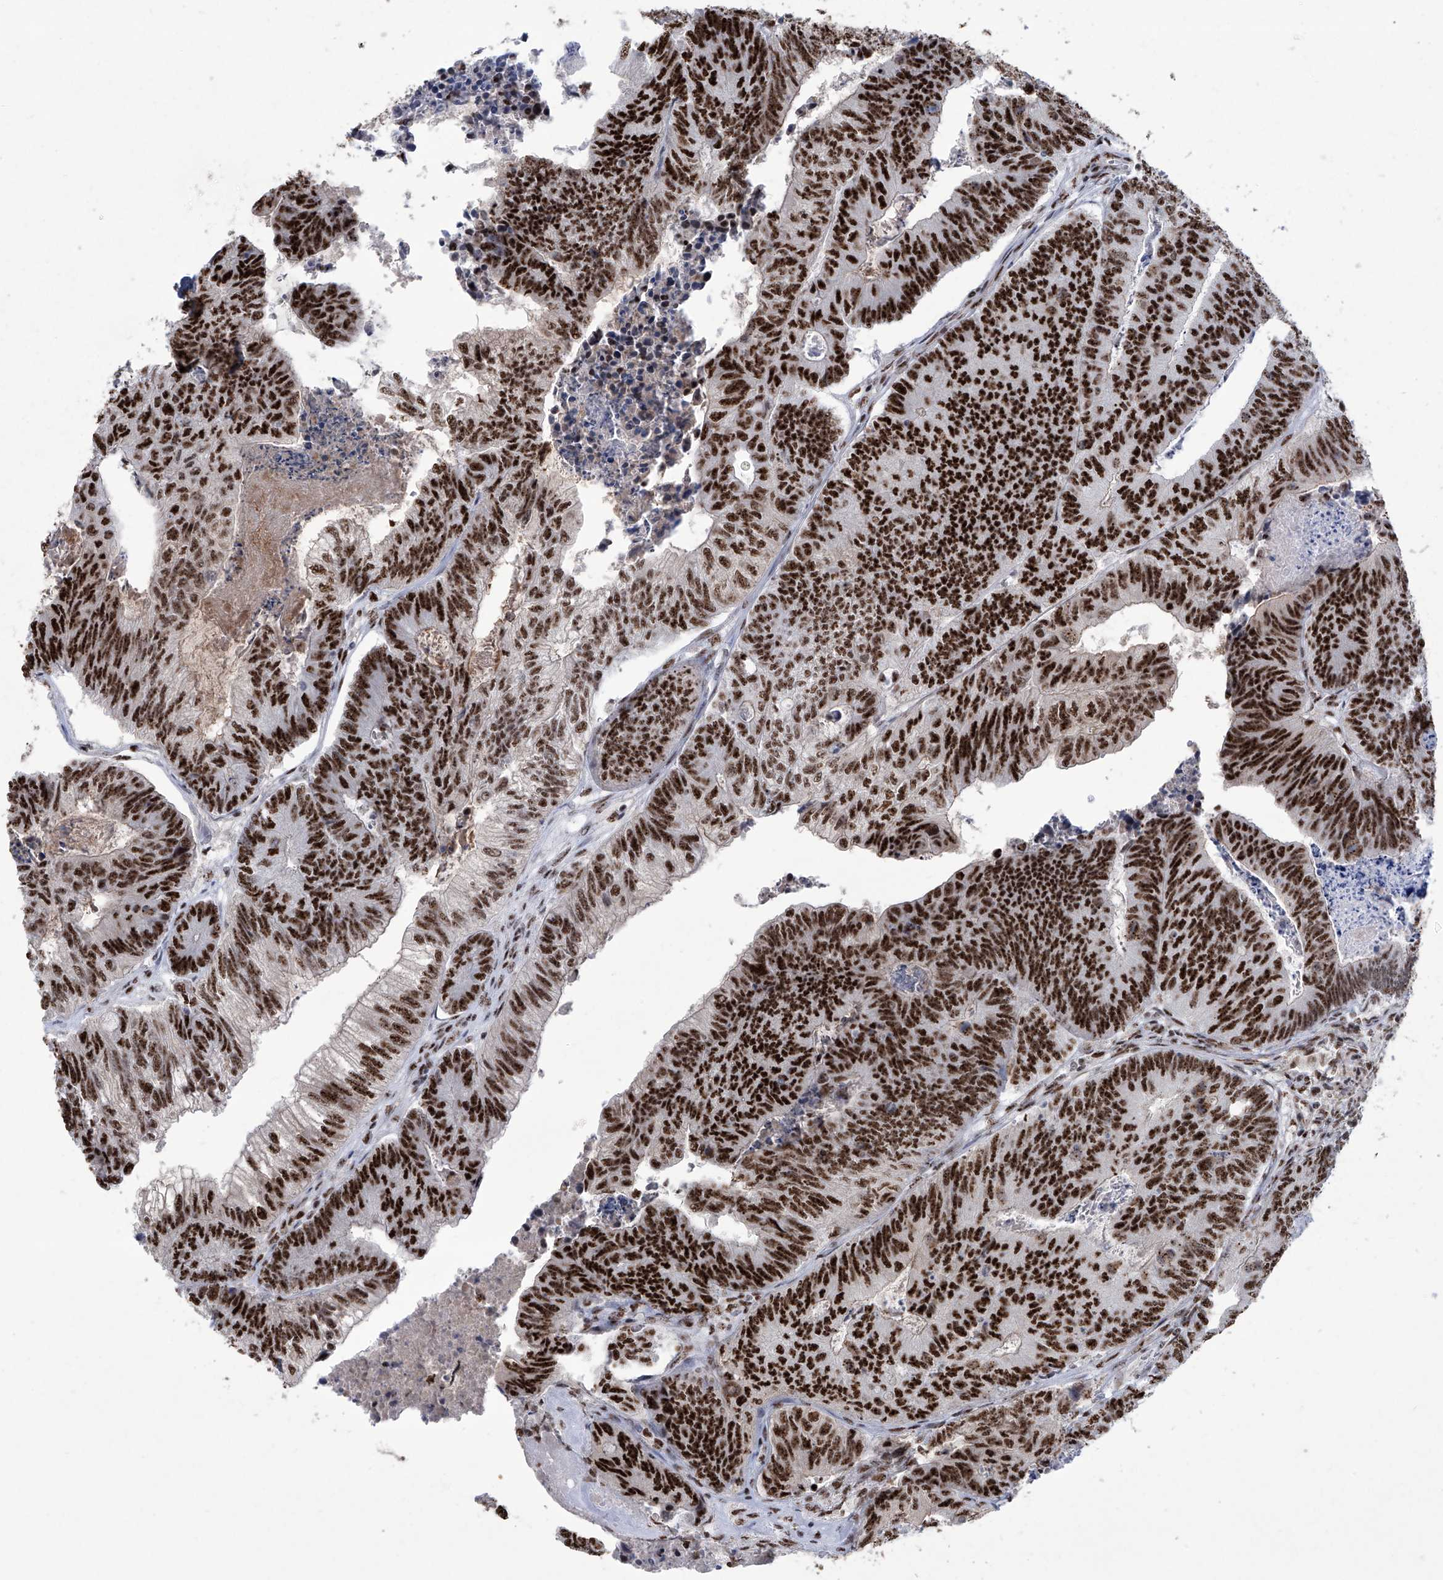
{"staining": {"intensity": "strong", "quantity": ">75%", "location": "nuclear"}, "tissue": "colorectal cancer", "cell_type": "Tumor cells", "image_type": "cancer", "snomed": [{"axis": "morphology", "description": "Adenocarcinoma, NOS"}, {"axis": "topography", "description": "Colon"}], "caption": "Immunohistochemical staining of human colorectal cancer (adenocarcinoma) exhibits high levels of strong nuclear protein positivity in approximately >75% of tumor cells. The staining is performed using DAB (3,3'-diaminobenzidine) brown chromogen to label protein expression. The nuclei are counter-stained blue using hematoxylin.", "gene": "FBXL4", "patient": {"sex": "female", "age": 67}}